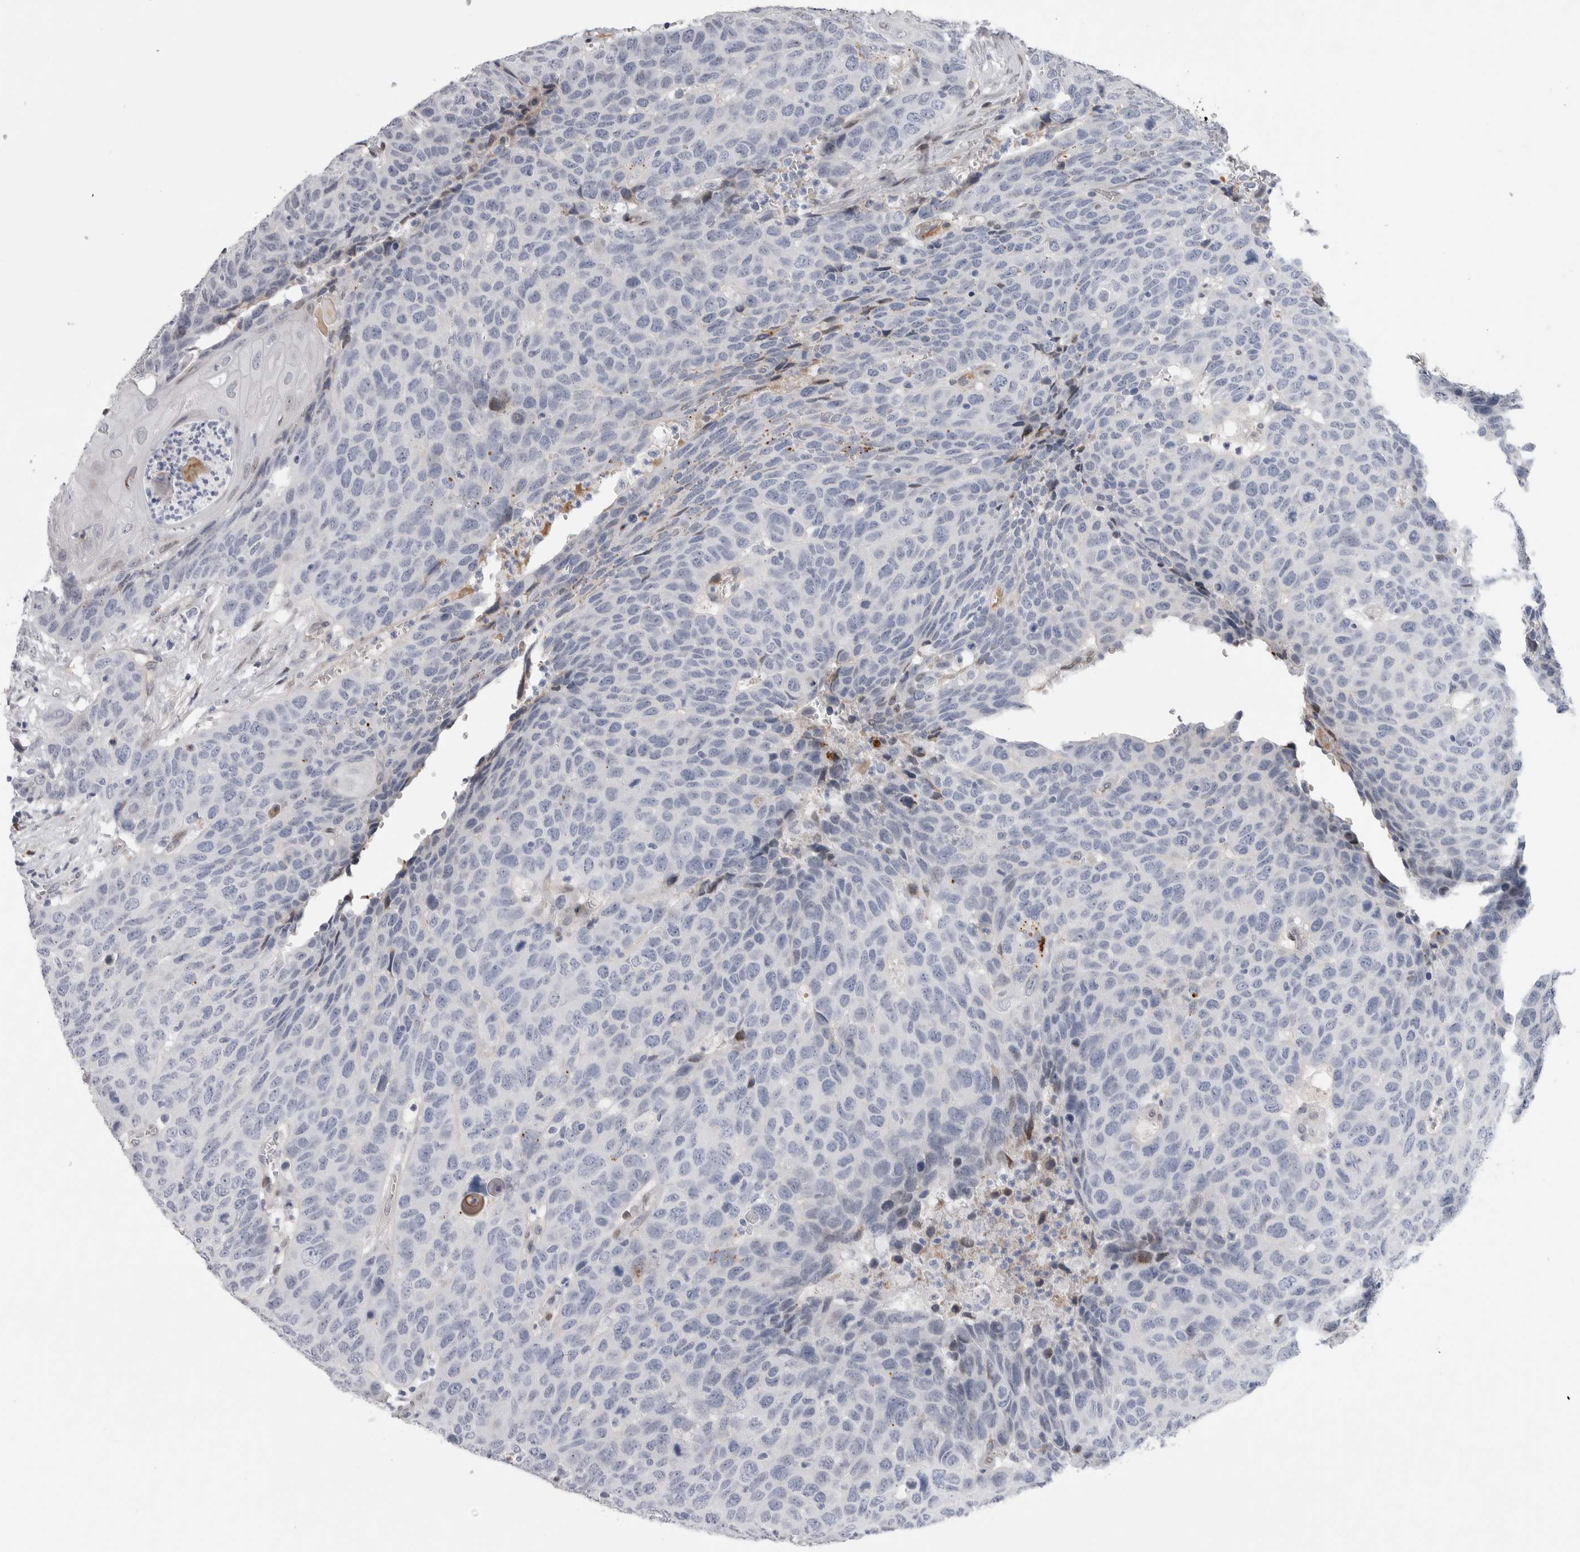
{"staining": {"intensity": "negative", "quantity": "none", "location": "none"}, "tissue": "head and neck cancer", "cell_type": "Tumor cells", "image_type": "cancer", "snomed": [{"axis": "morphology", "description": "Squamous cell carcinoma, NOS"}, {"axis": "topography", "description": "Head-Neck"}], "caption": "This is an IHC histopathology image of human squamous cell carcinoma (head and neck). There is no expression in tumor cells.", "gene": "DMTN", "patient": {"sex": "male", "age": 66}}